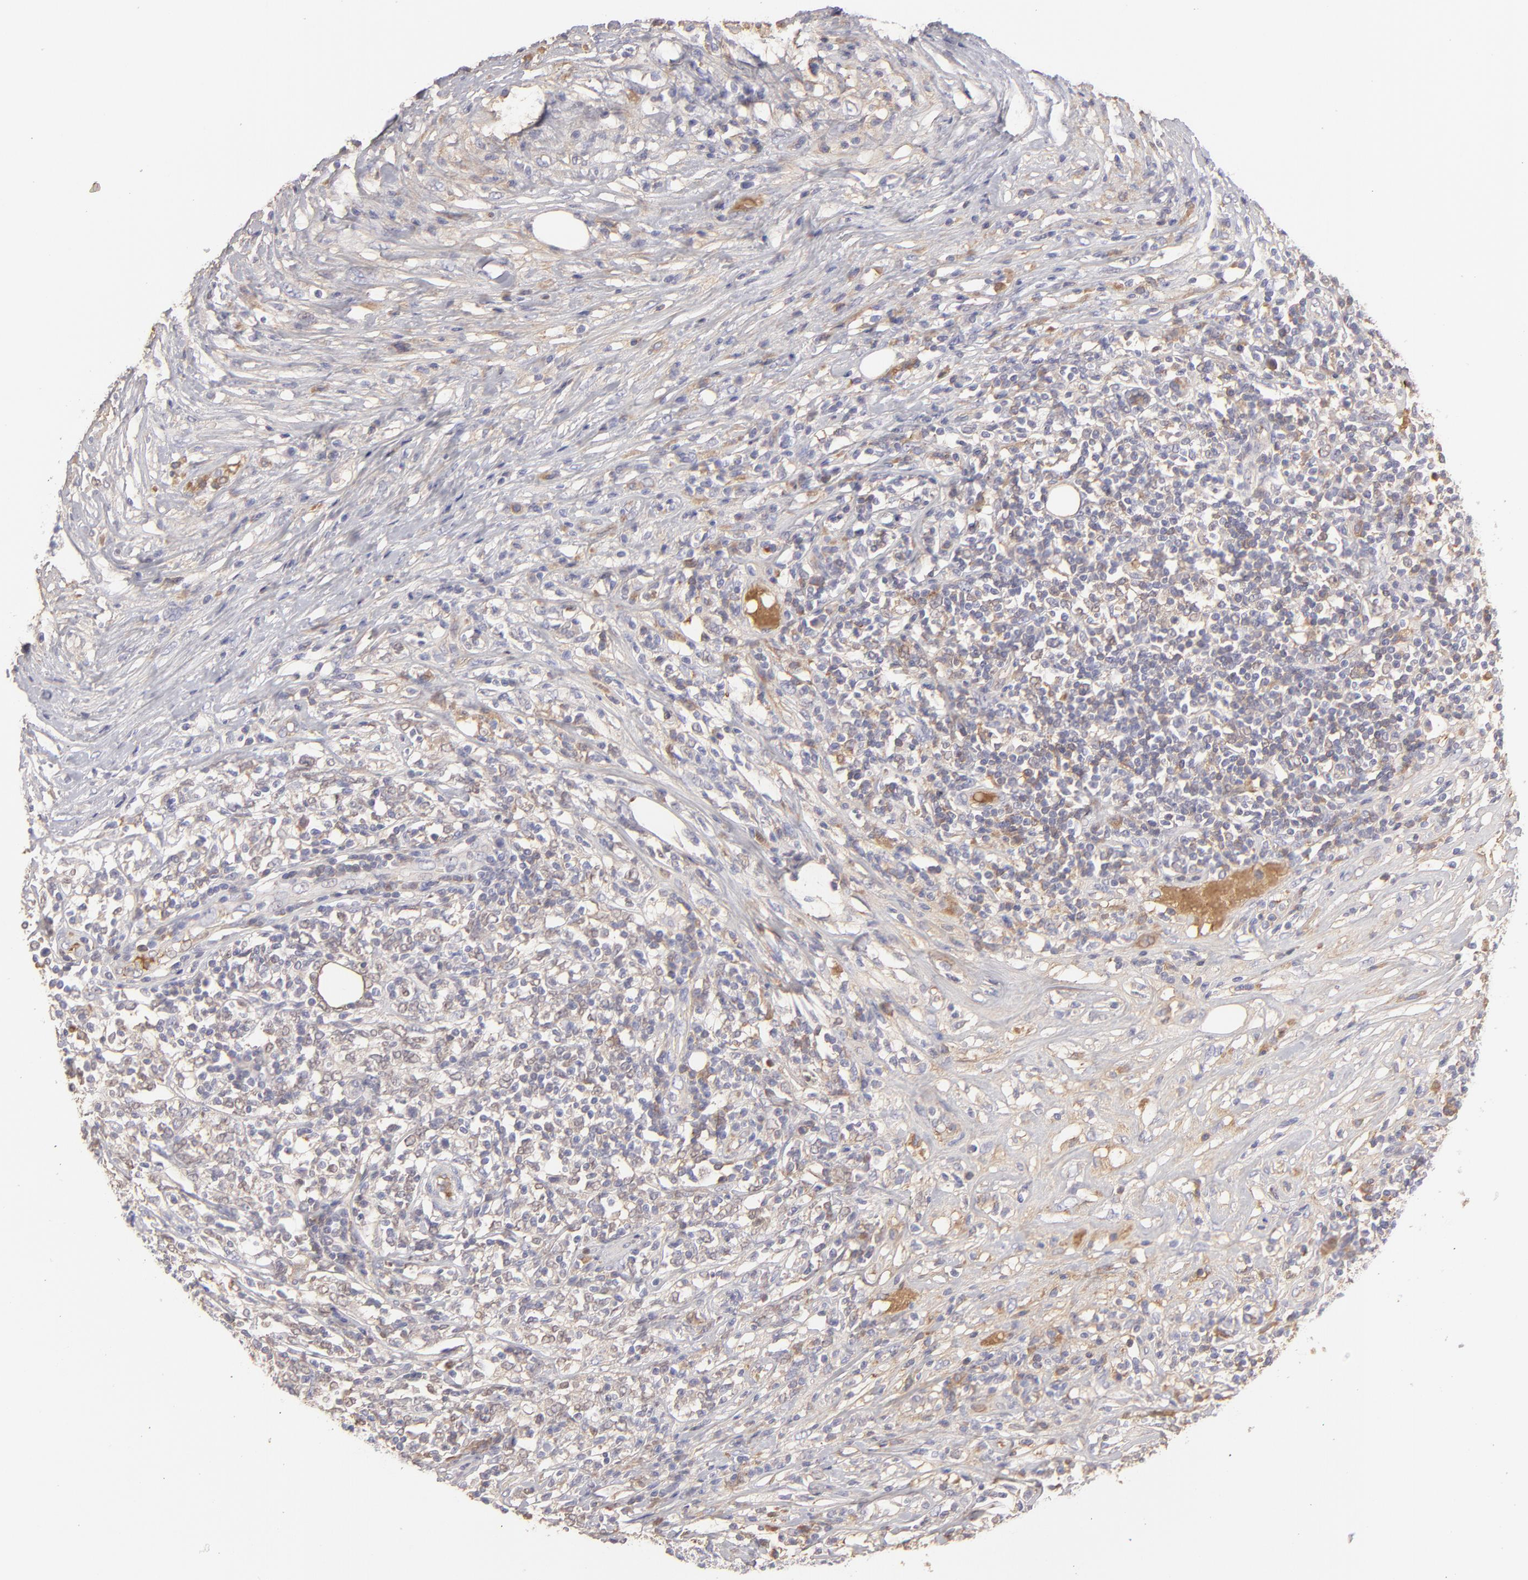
{"staining": {"intensity": "negative", "quantity": "none", "location": "none"}, "tissue": "lymphoma", "cell_type": "Tumor cells", "image_type": "cancer", "snomed": [{"axis": "morphology", "description": "Malignant lymphoma, non-Hodgkin's type, High grade"}, {"axis": "topography", "description": "Lymph node"}], "caption": "High magnification brightfield microscopy of lymphoma stained with DAB (3,3'-diaminobenzidine) (brown) and counterstained with hematoxylin (blue): tumor cells show no significant expression.", "gene": "ABCC4", "patient": {"sex": "female", "age": 84}}